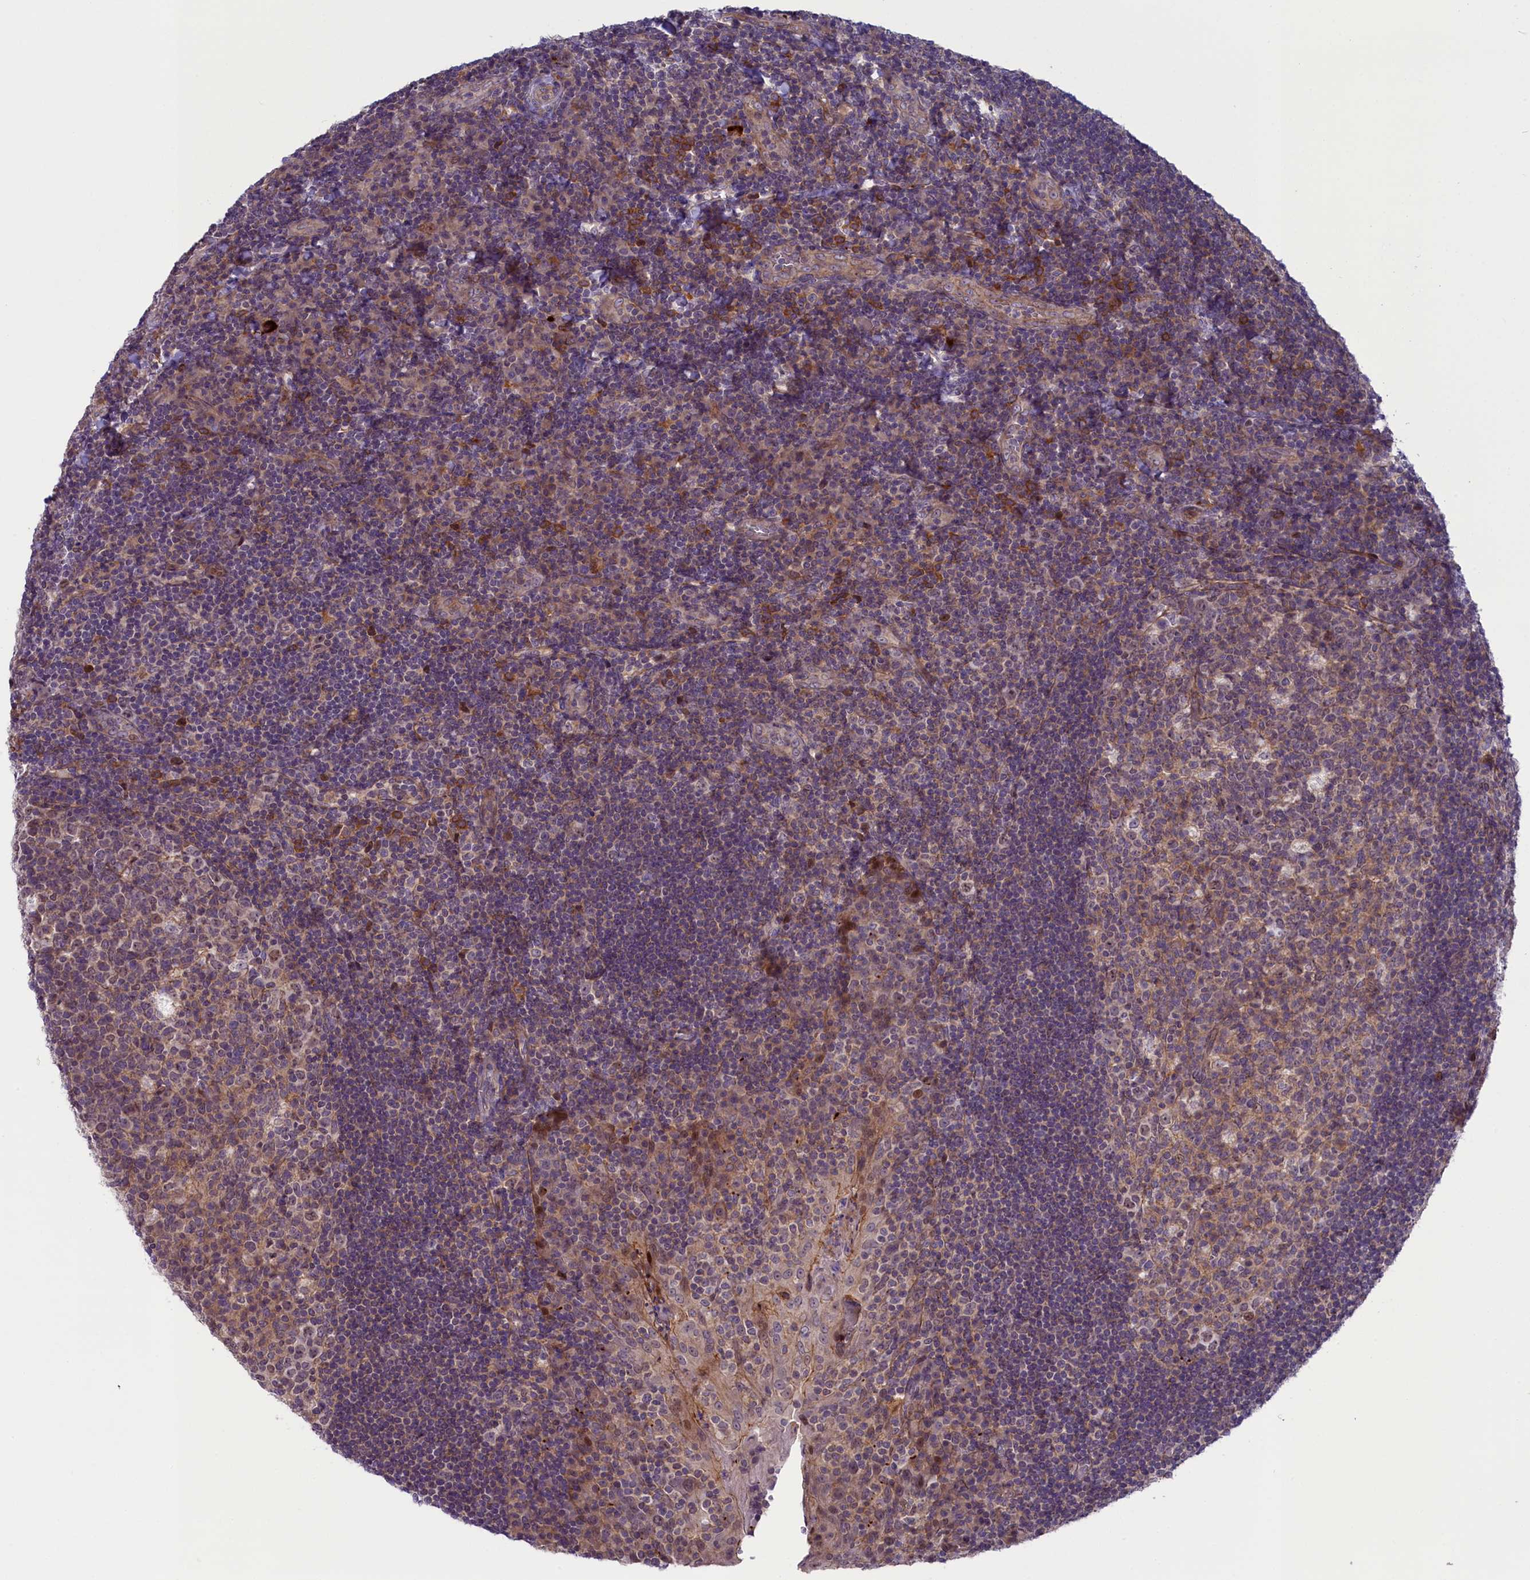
{"staining": {"intensity": "negative", "quantity": "none", "location": "none"}, "tissue": "tonsil", "cell_type": "Germinal center cells", "image_type": "normal", "snomed": [{"axis": "morphology", "description": "Normal tissue, NOS"}, {"axis": "topography", "description": "Tonsil"}], "caption": "Germinal center cells show no significant expression in unremarkable tonsil.", "gene": "CCL23", "patient": {"sex": "male", "age": 17}}